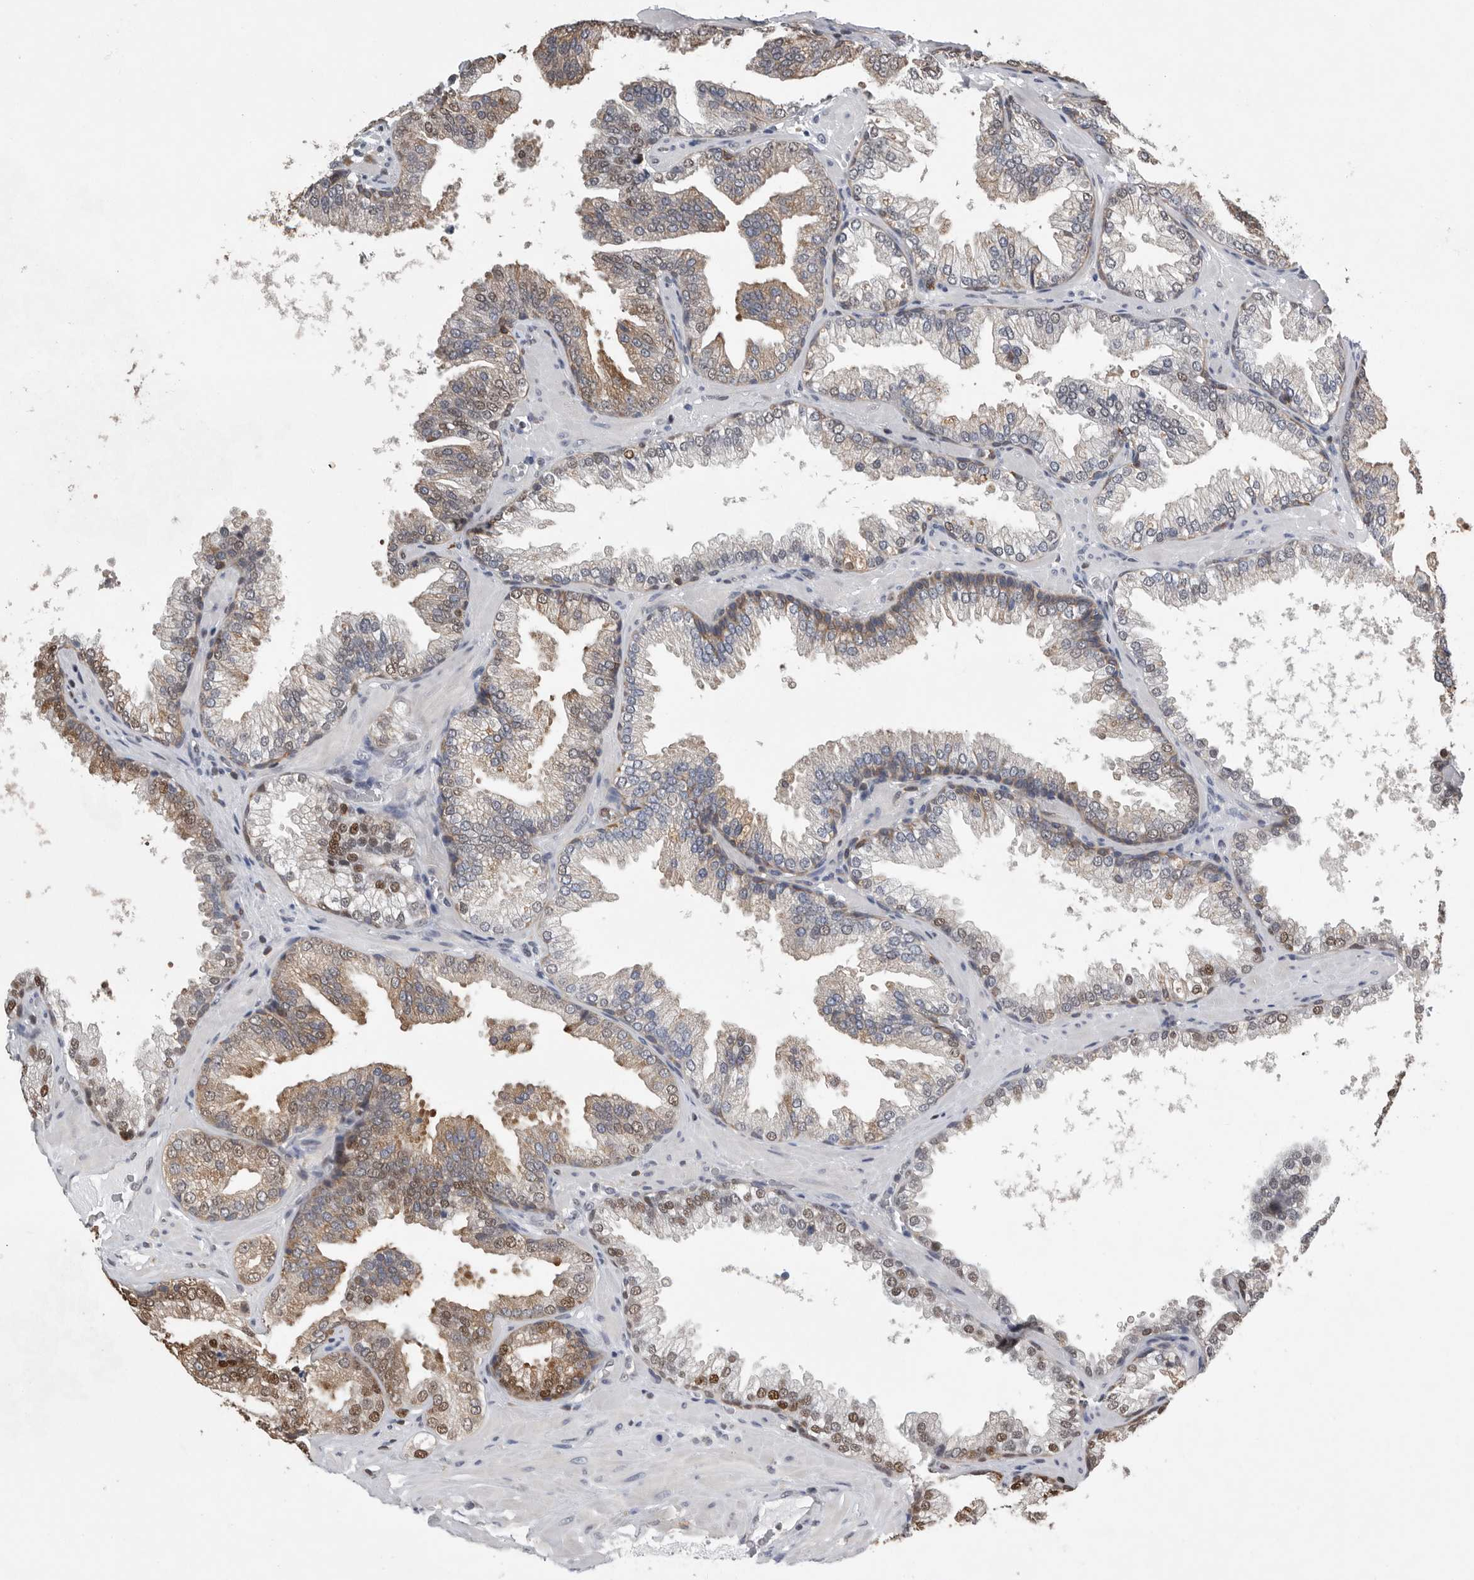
{"staining": {"intensity": "moderate", "quantity": "25%-75%", "location": "cytoplasmic/membranous,nuclear"}, "tissue": "prostate cancer", "cell_type": "Tumor cells", "image_type": "cancer", "snomed": [{"axis": "morphology", "description": "Adenocarcinoma, Low grade"}, {"axis": "topography", "description": "Prostate"}], "caption": "Human prostate adenocarcinoma (low-grade) stained with a brown dye reveals moderate cytoplasmic/membranous and nuclear positive positivity in about 25%-75% of tumor cells.", "gene": "PDCD4", "patient": {"sex": "male", "age": 62}}